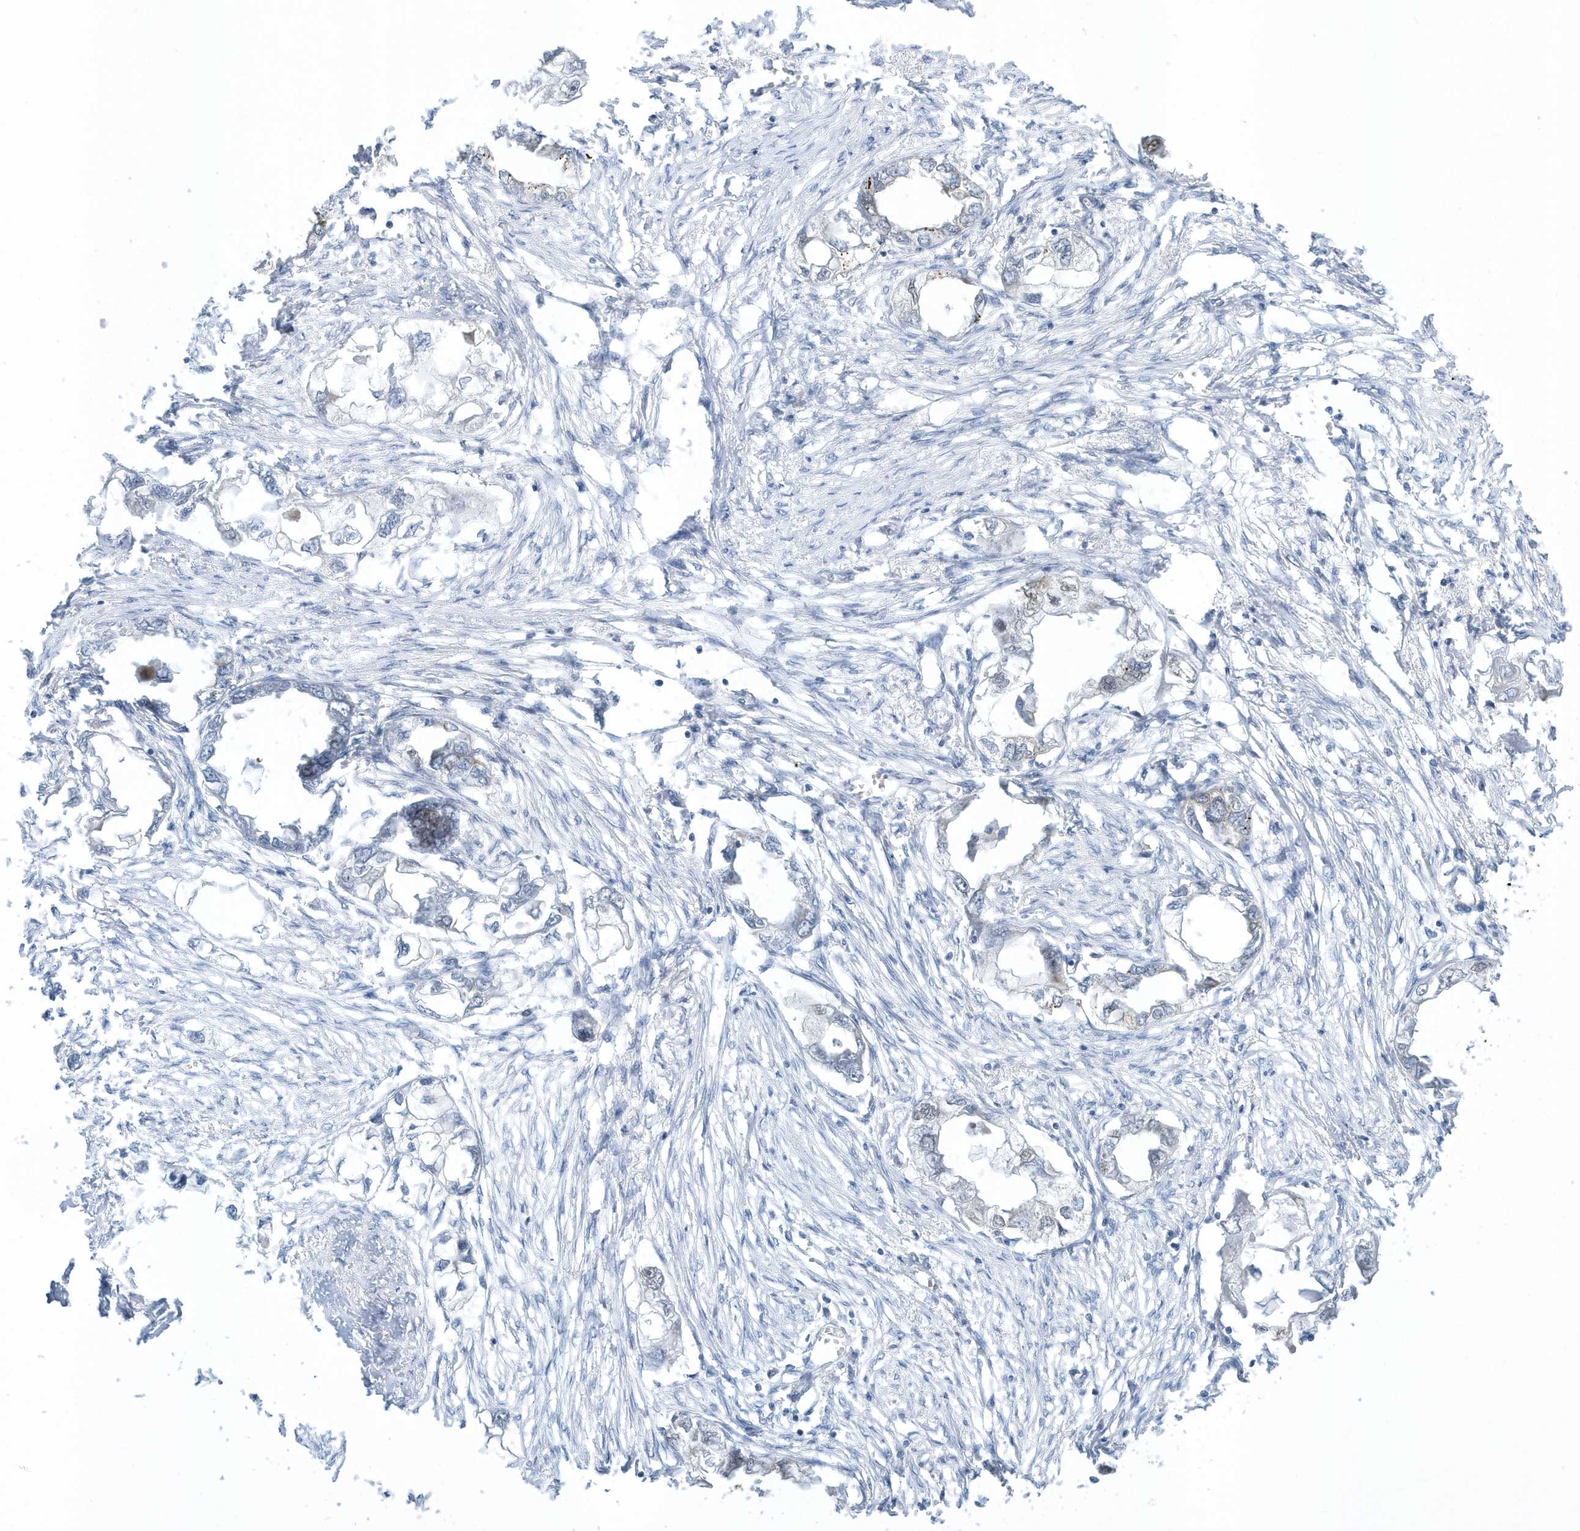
{"staining": {"intensity": "negative", "quantity": "none", "location": "none"}, "tissue": "endometrial cancer", "cell_type": "Tumor cells", "image_type": "cancer", "snomed": [{"axis": "morphology", "description": "Adenocarcinoma, NOS"}, {"axis": "morphology", "description": "Adenocarcinoma, metastatic, NOS"}, {"axis": "topography", "description": "Adipose tissue"}, {"axis": "topography", "description": "Endometrium"}], "caption": "An IHC histopathology image of endometrial metastatic adenocarcinoma is shown. There is no staining in tumor cells of endometrial metastatic adenocarcinoma.", "gene": "ZNF740", "patient": {"sex": "female", "age": 67}}